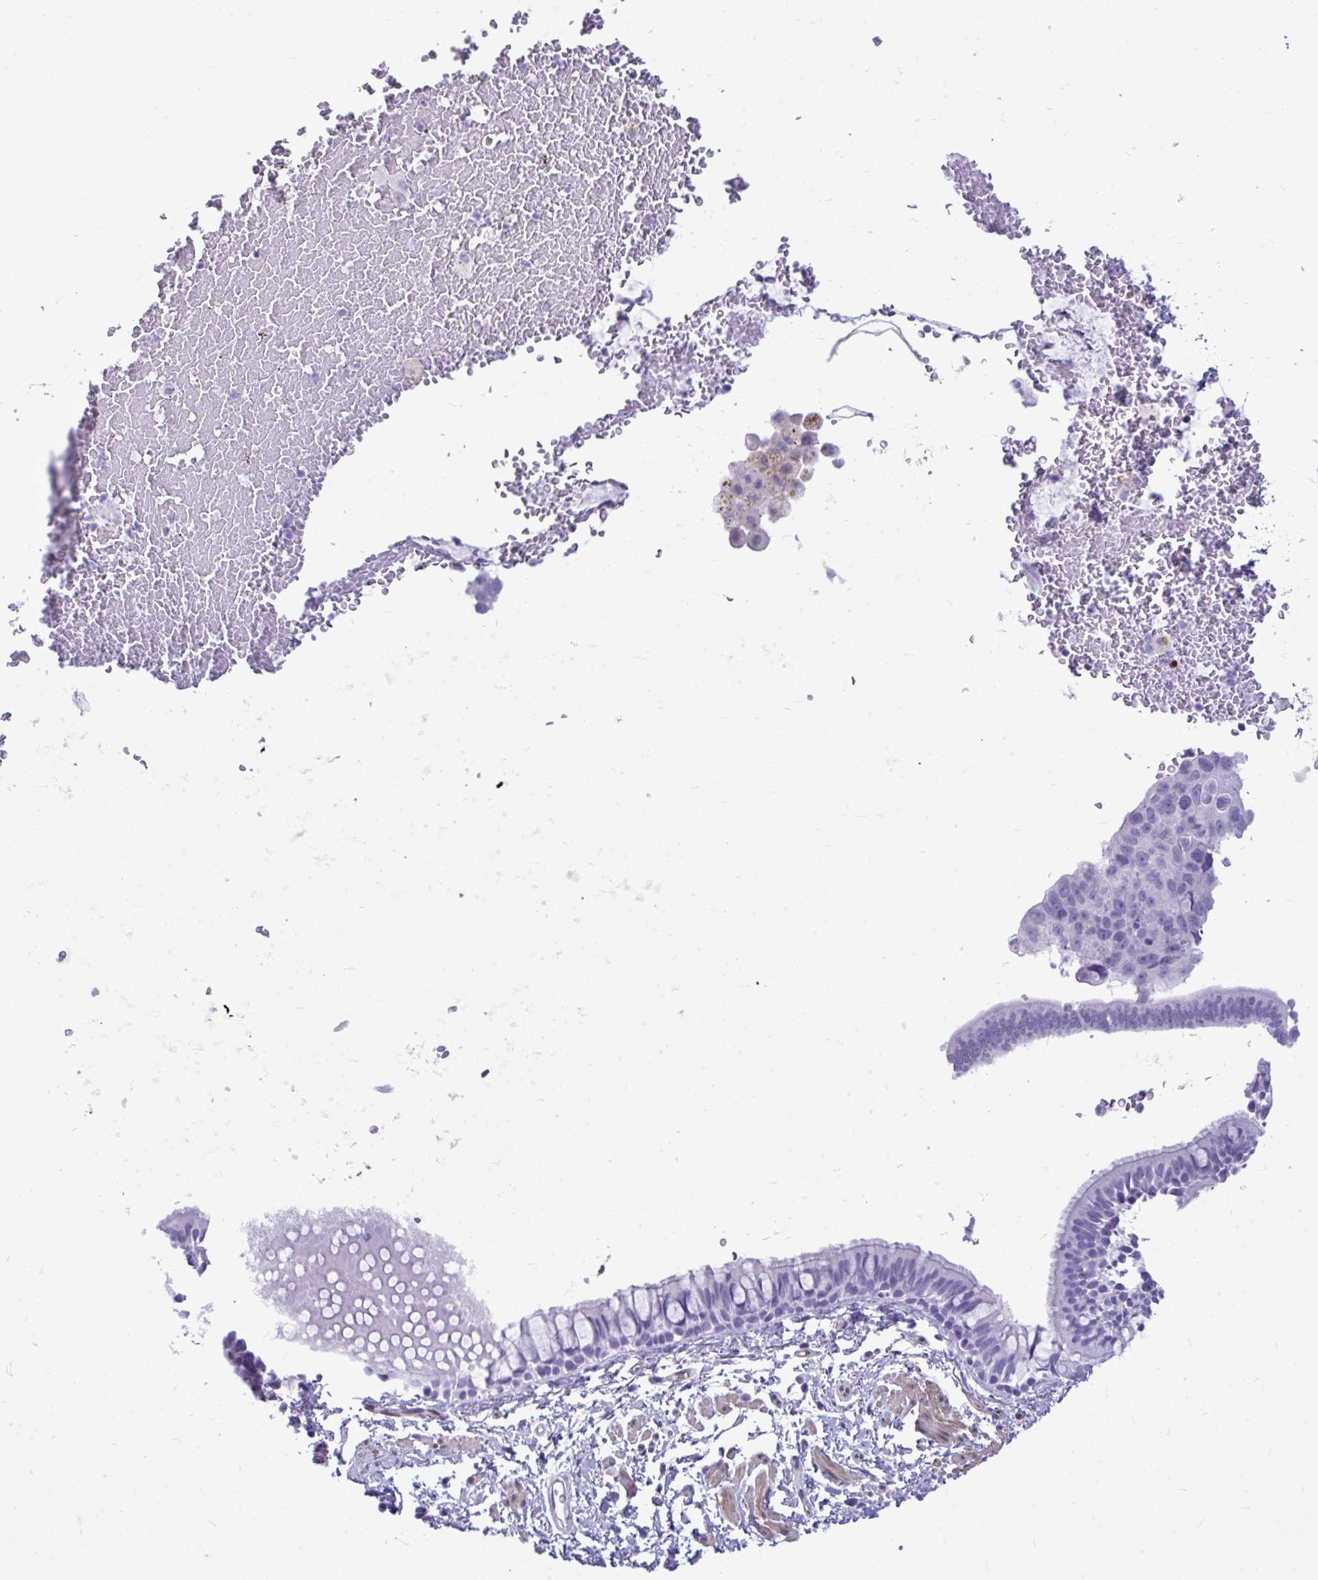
{"staining": {"intensity": "negative", "quantity": "none", "location": "none"}, "tissue": "bronchus", "cell_type": "Respiratory epithelial cells", "image_type": "normal", "snomed": [{"axis": "morphology", "description": "Normal tissue, NOS"}, {"axis": "topography", "description": "Lymph node"}, {"axis": "topography", "description": "Cartilage tissue"}, {"axis": "topography", "description": "Bronchus"}], "caption": "There is no significant expression in respiratory epithelial cells of bronchus.", "gene": "LIMS2", "patient": {"sex": "female", "age": 70}}